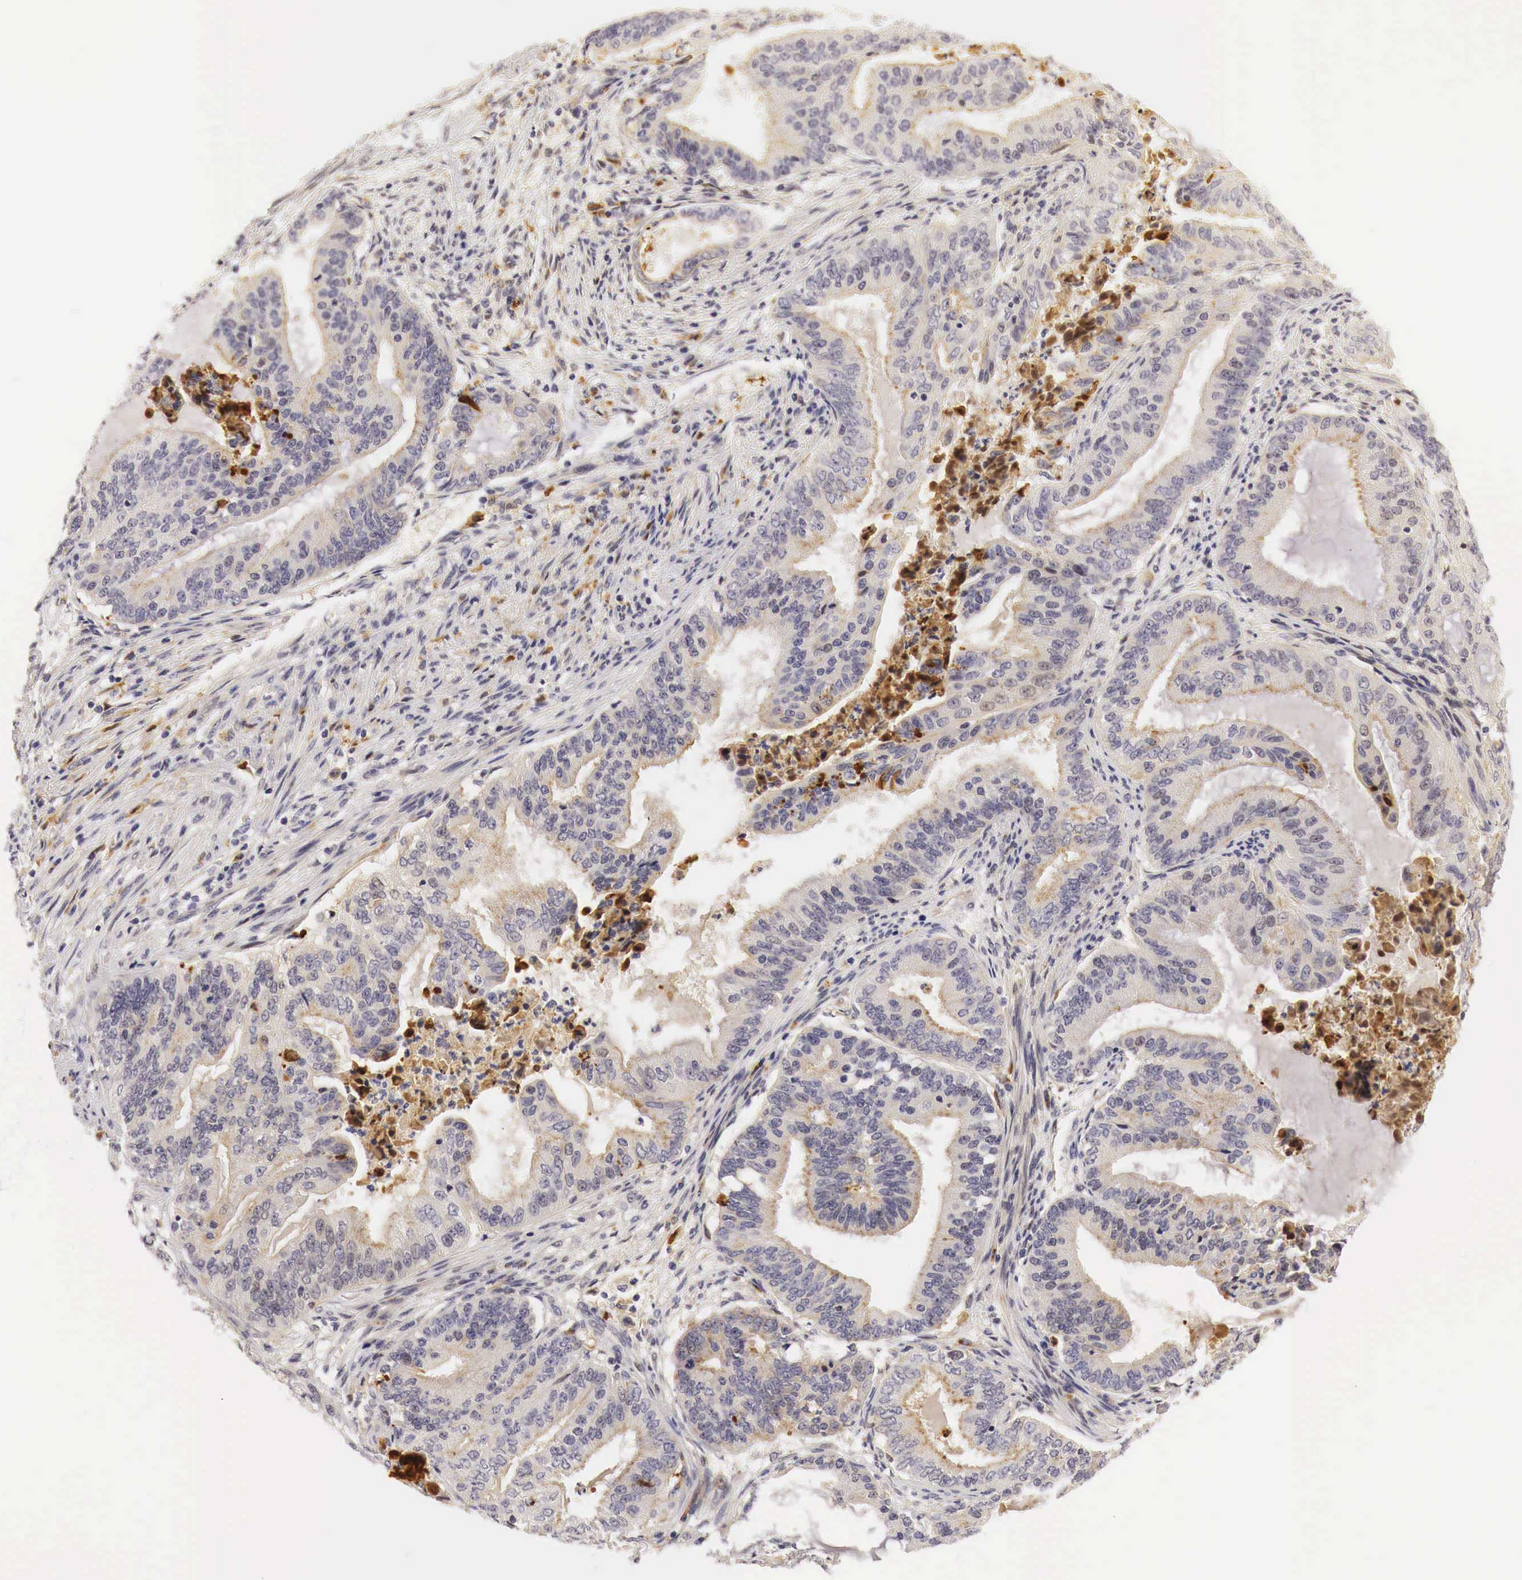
{"staining": {"intensity": "negative", "quantity": "none", "location": "none"}, "tissue": "endometrial cancer", "cell_type": "Tumor cells", "image_type": "cancer", "snomed": [{"axis": "morphology", "description": "Adenocarcinoma, NOS"}, {"axis": "topography", "description": "Endometrium"}], "caption": "Human endometrial cancer stained for a protein using immunohistochemistry (IHC) exhibits no staining in tumor cells.", "gene": "CASP3", "patient": {"sex": "female", "age": 63}}